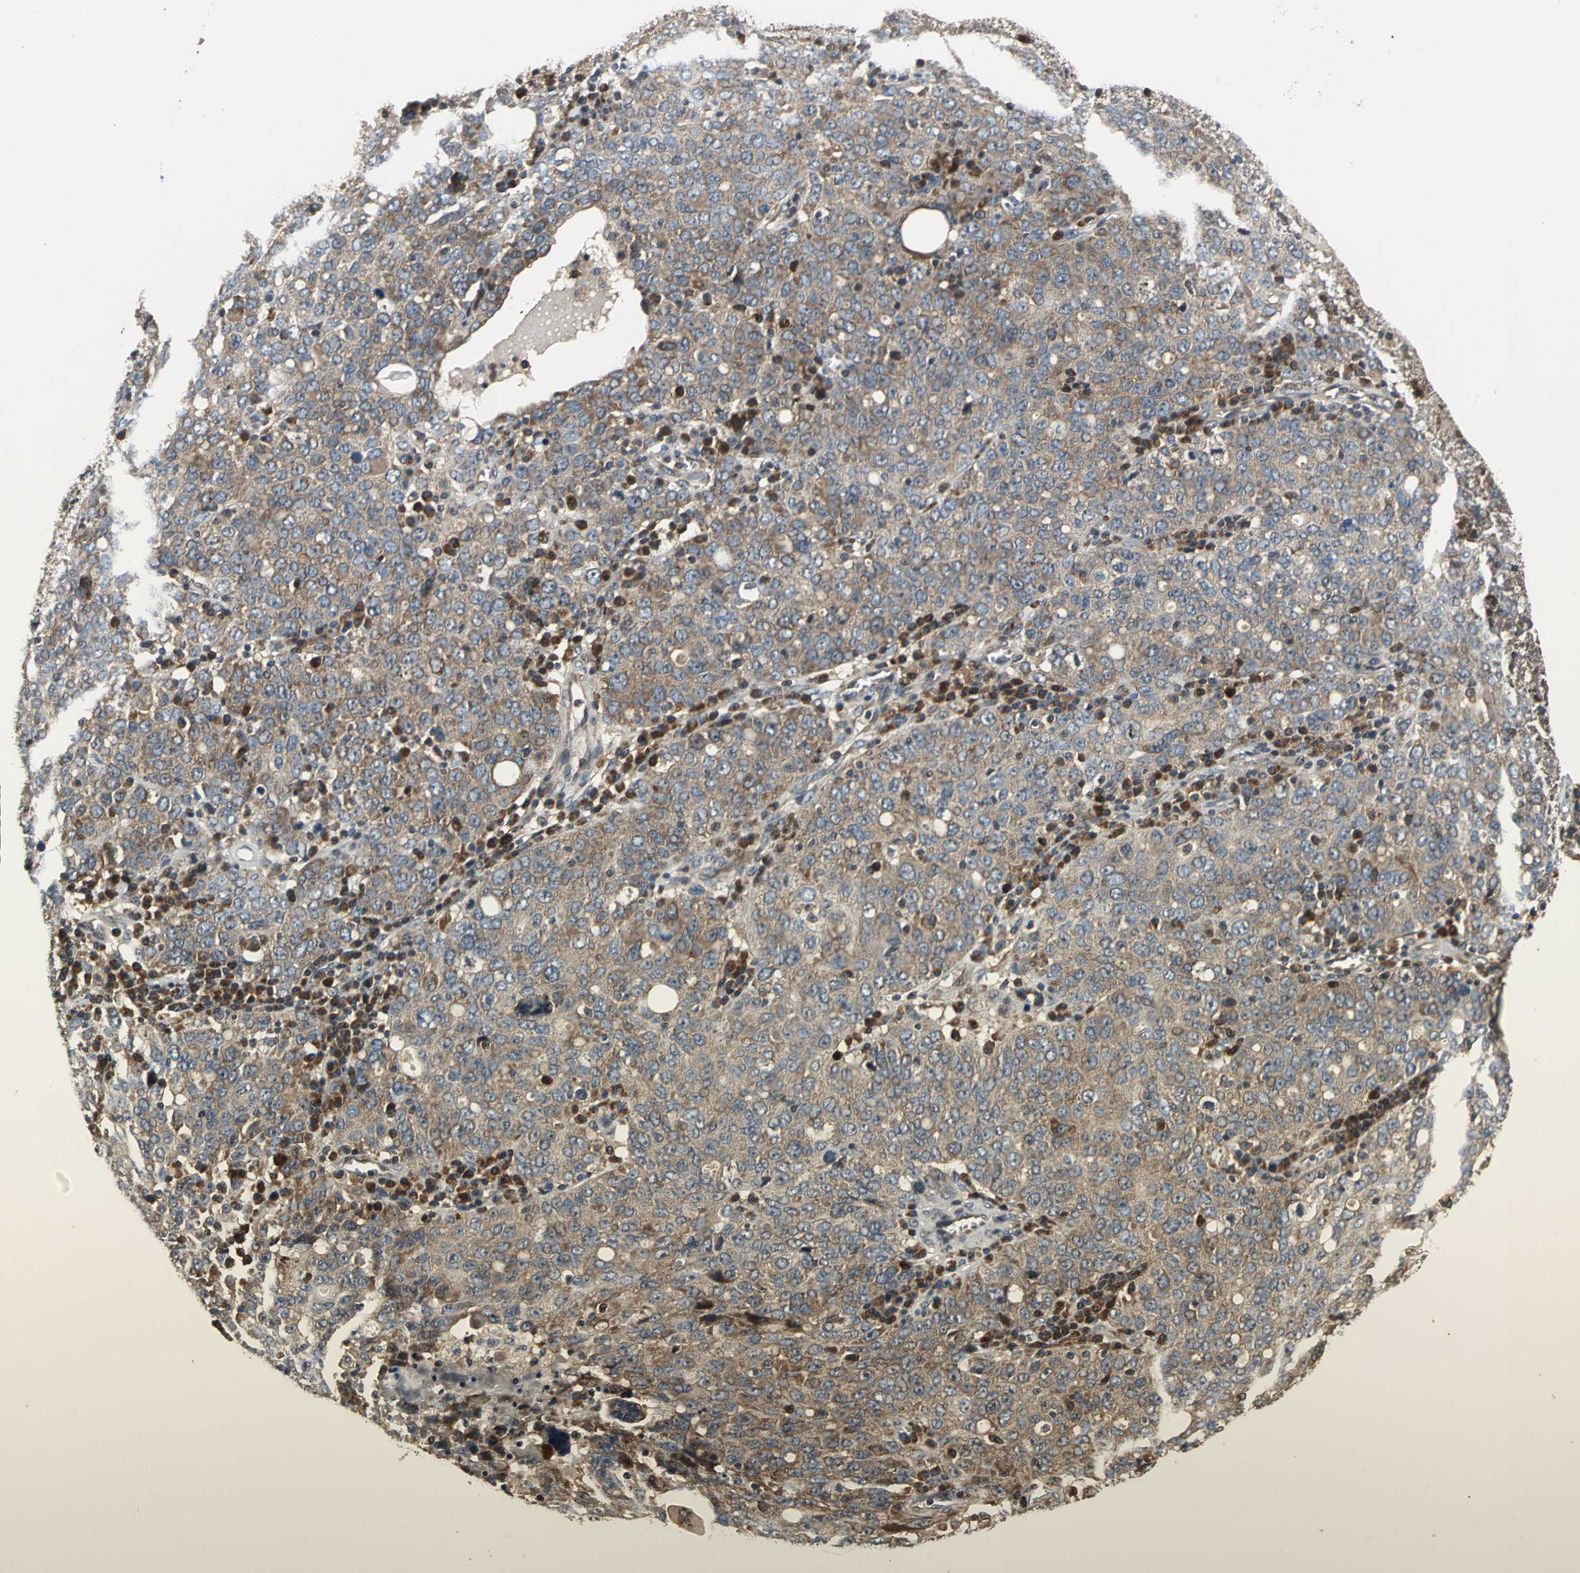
{"staining": {"intensity": "weak", "quantity": ">75%", "location": "cytoplasmic/membranous"}, "tissue": "ovarian cancer", "cell_type": "Tumor cells", "image_type": "cancer", "snomed": [{"axis": "morphology", "description": "Carcinoma, endometroid"}, {"axis": "topography", "description": "Ovary"}], "caption": "Immunohistochemical staining of human ovarian cancer shows weak cytoplasmic/membranous protein expression in approximately >75% of tumor cells.", "gene": "EIF2B2", "patient": {"sex": "female", "age": 62}}